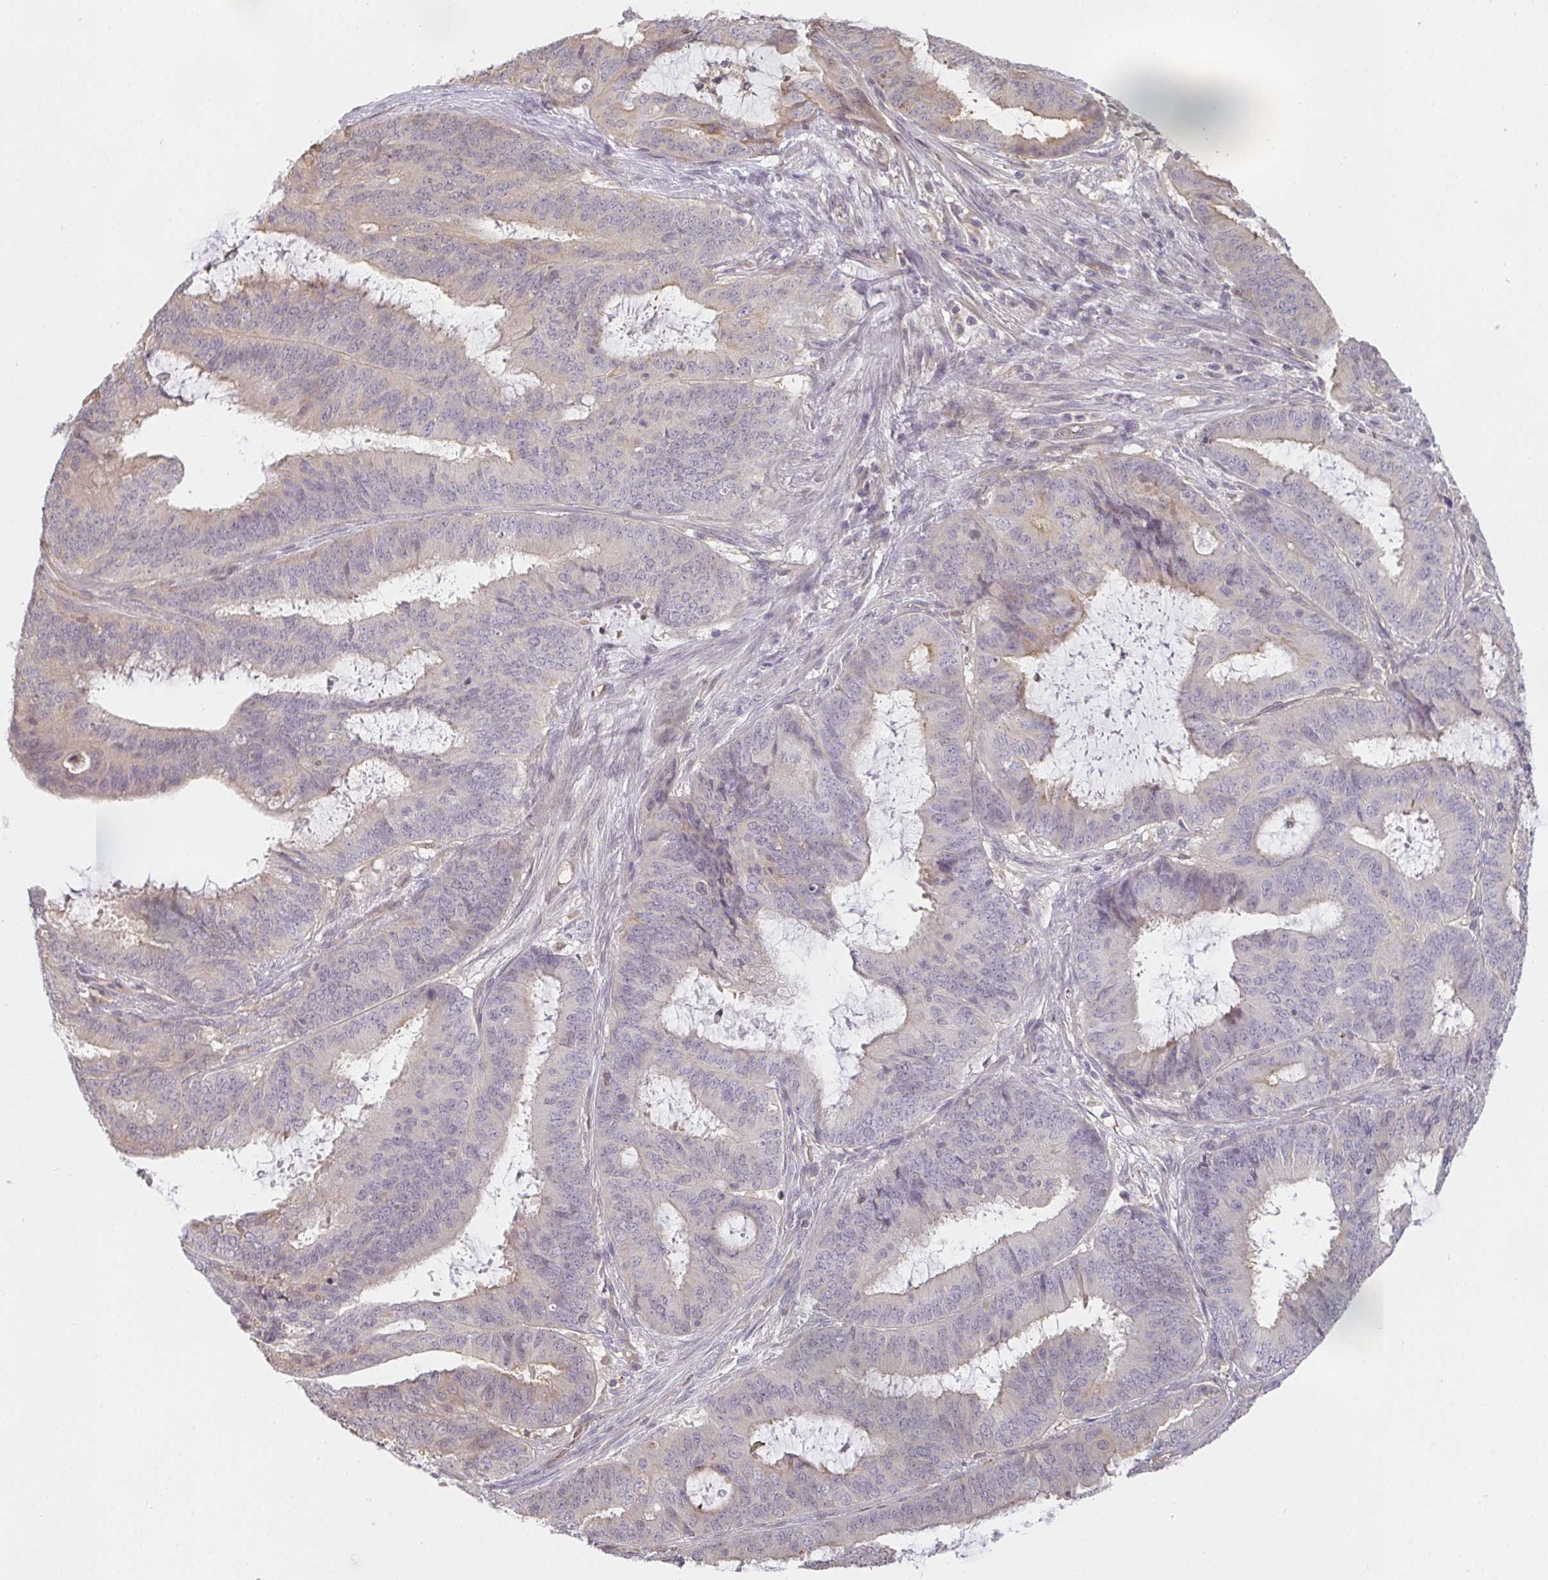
{"staining": {"intensity": "weak", "quantity": "<25%", "location": "cytoplasmic/membranous"}, "tissue": "endometrial cancer", "cell_type": "Tumor cells", "image_type": "cancer", "snomed": [{"axis": "morphology", "description": "Adenocarcinoma, NOS"}, {"axis": "topography", "description": "Endometrium"}], "caption": "IHC of endometrial cancer (adenocarcinoma) exhibits no staining in tumor cells. The staining was performed using DAB to visualize the protein expression in brown, while the nuclei were stained in blue with hematoxylin (Magnification: 20x).", "gene": "GSDMB", "patient": {"sex": "female", "age": 51}}